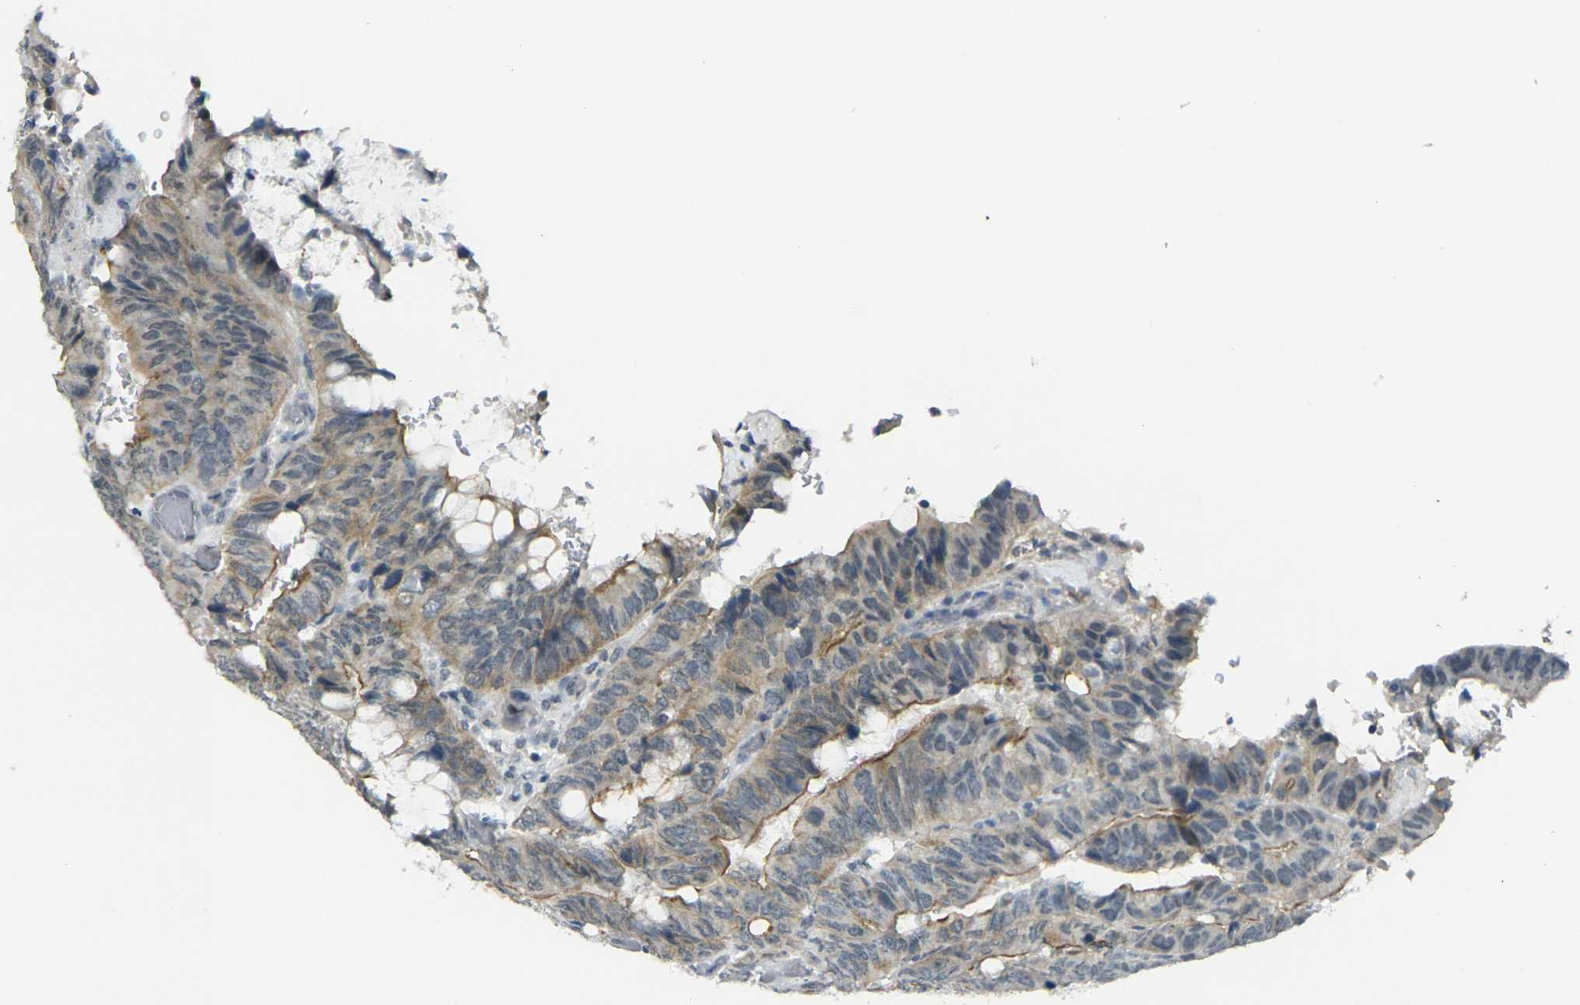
{"staining": {"intensity": "moderate", "quantity": ">75%", "location": "cytoplasmic/membranous"}, "tissue": "colorectal cancer", "cell_type": "Tumor cells", "image_type": "cancer", "snomed": [{"axis": "morphology", "description": "Normal tissue, NOS"}, {"axis": "morphology", "description": "Adenocarcinoma, NOS"}, {"axis": "topography", "description": "Rectum"}, {"axis": "topography", "description": "Peripheral nerve tissue"}], "caption": "Immunohistochemistry of human colorectal cancer shows medium levels of moderate cytoplasmic/membranous positivity in approximately >75% of tumor cells.", "gene": "SPTBN2", "patient": {"sex": "male", "age": 92}}